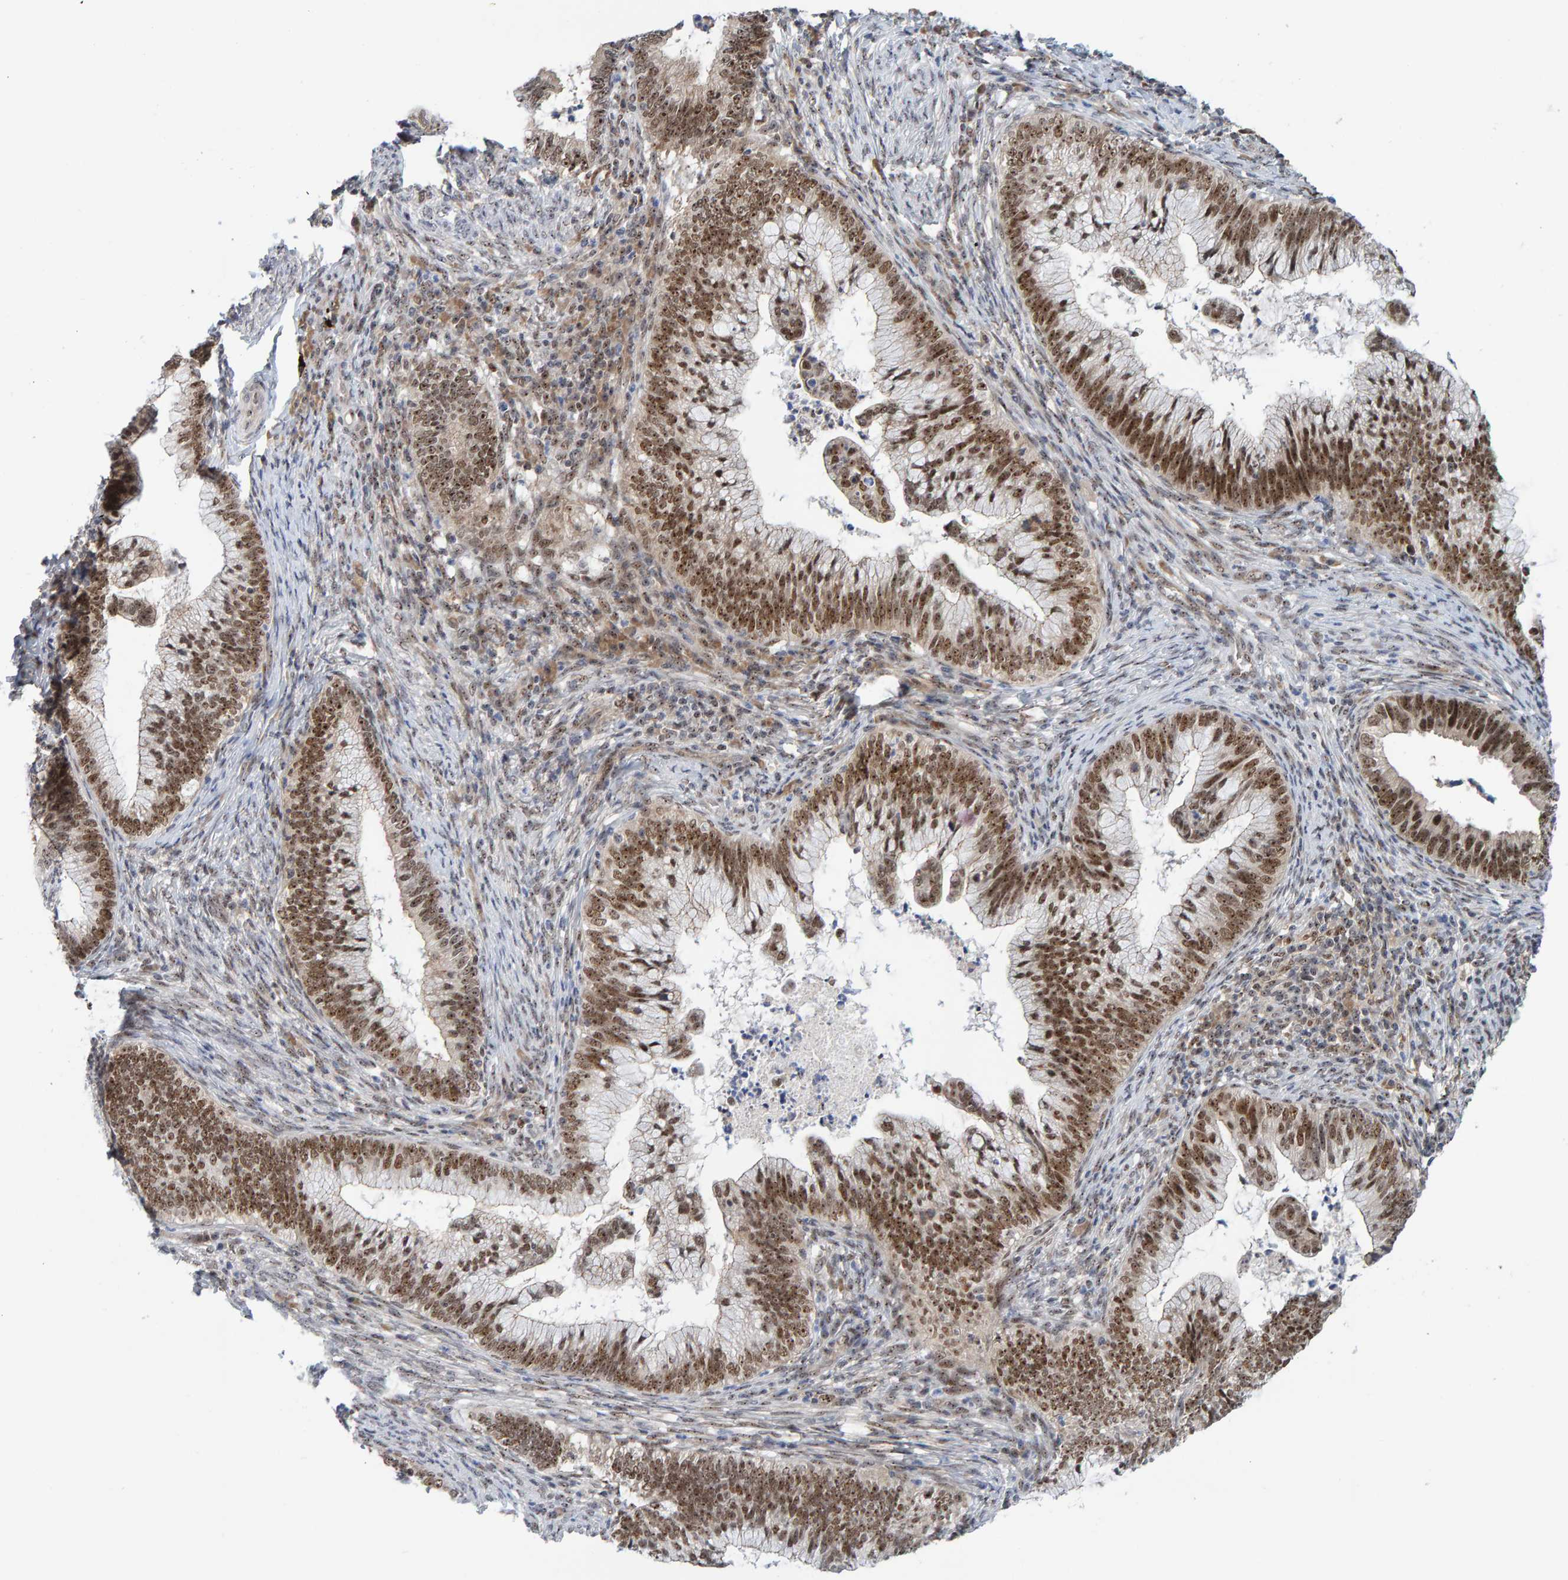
{"staining": {"intensity": "moderate", "quantity": ">75%", "location": "nuclear"}, "tissue": "cervical cancer", "cell_type": "Tumor cells", "image_type": "cancer", "snomed": [{"axis": "morphology", "description": "Adenocarcinoma, NOS"}, {"axis": "topography", "description": "Cervix"}], "caption": "Tumor cells exhibit medium levels of moderate nuclear positivity in about >75% of cells in cervical cancer.", "gene": "POLR1E", "patient": {"sex": "female", "age": 36}}